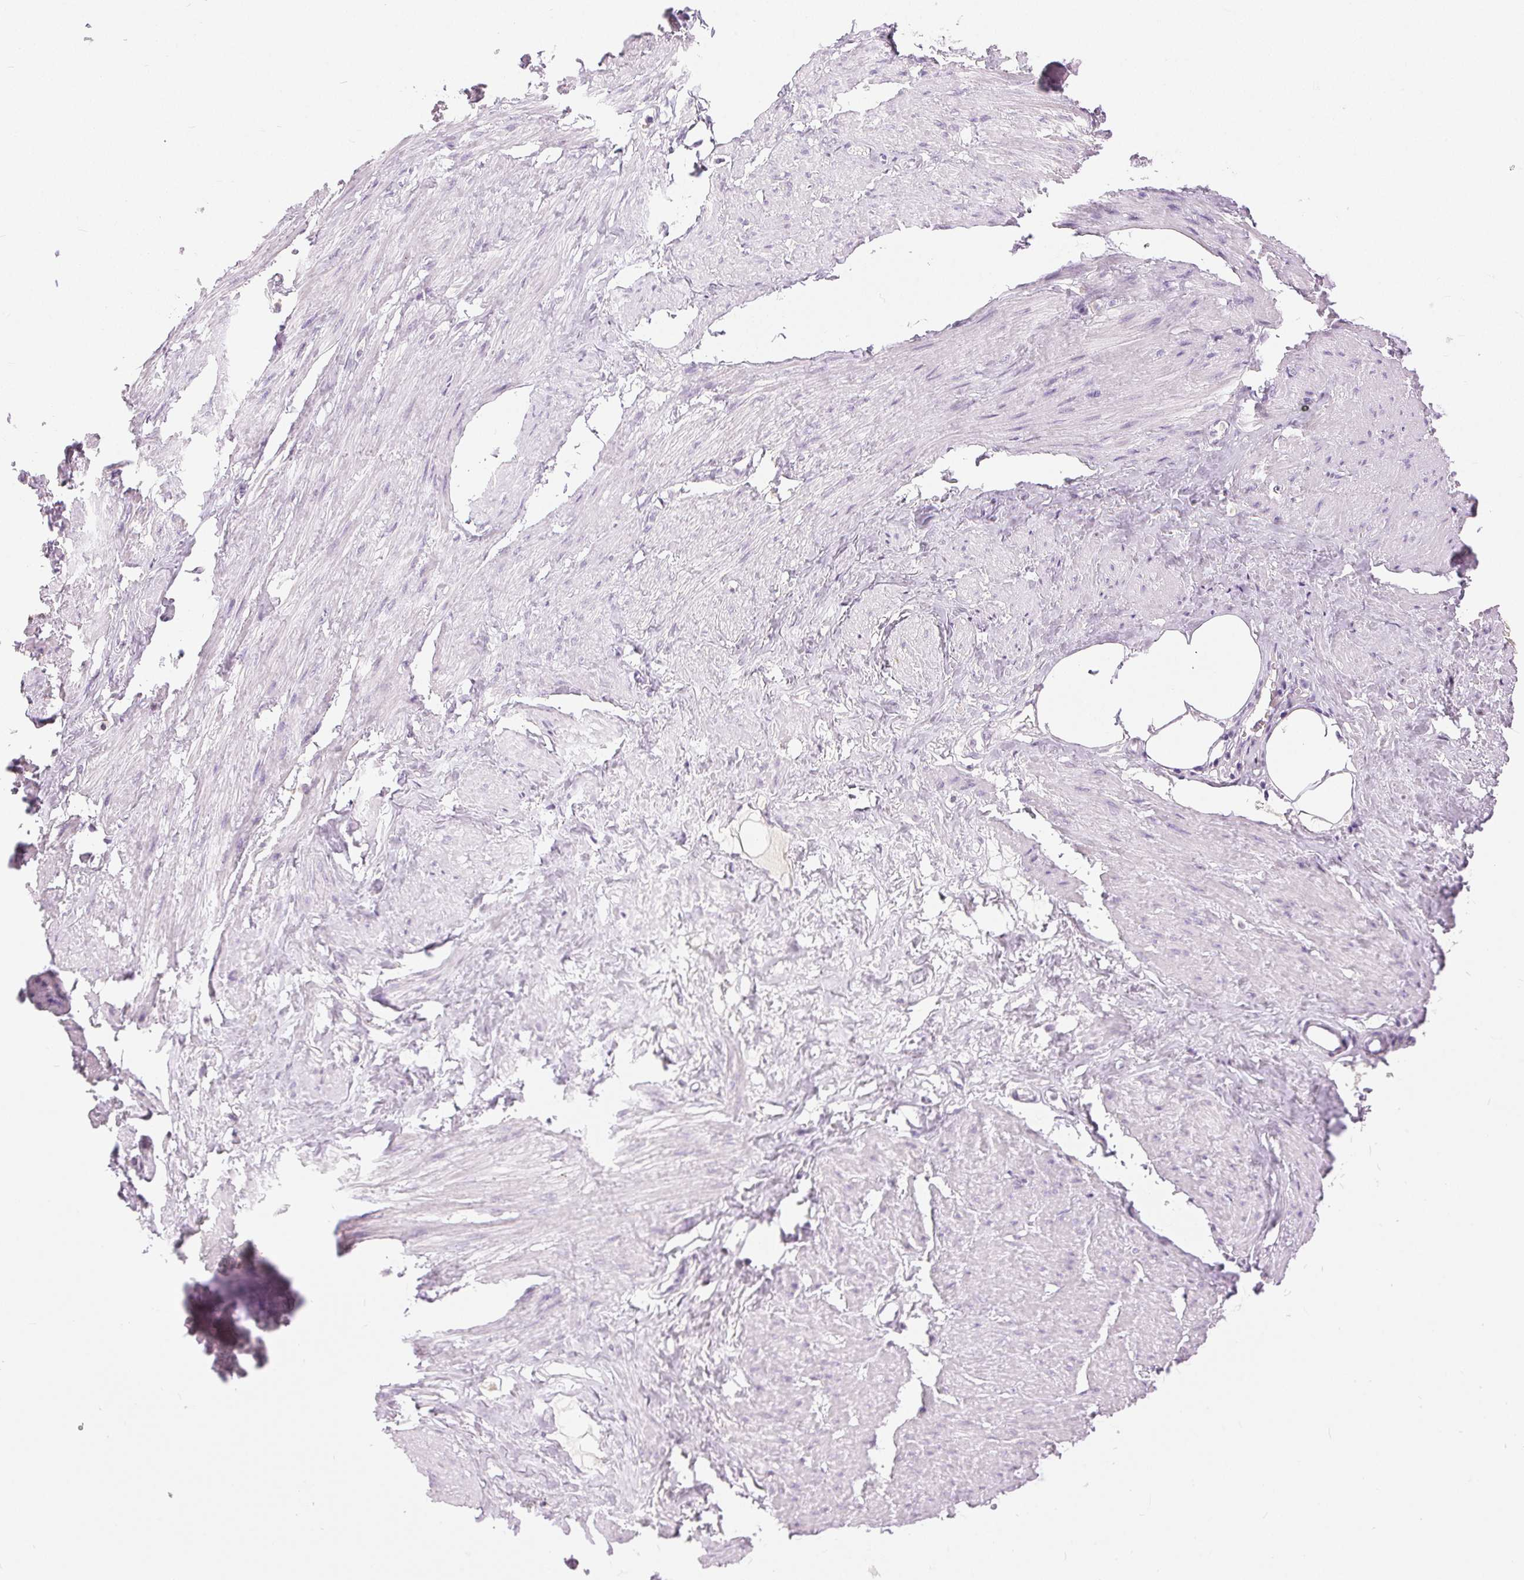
{"staining": {"intensity": "negative", "quantity": "none", "location": "none"}, "tissue": "adipose tissue", "cell_type": "Adipocytes", "image_type": "normal", "snomed": [{"axis": "morphology", "description": "Normal tissue, NOS"}, {"axis": "topography", "description": "Prostate"}, {"axis": "topography", "description": "Peripheral nerve tissue"}], "caption": "Adipocytes are negative for protein expression in normal human adipose tissue.", "gene": "DSG3", "patient": {"sex": "male", "age": 55}}